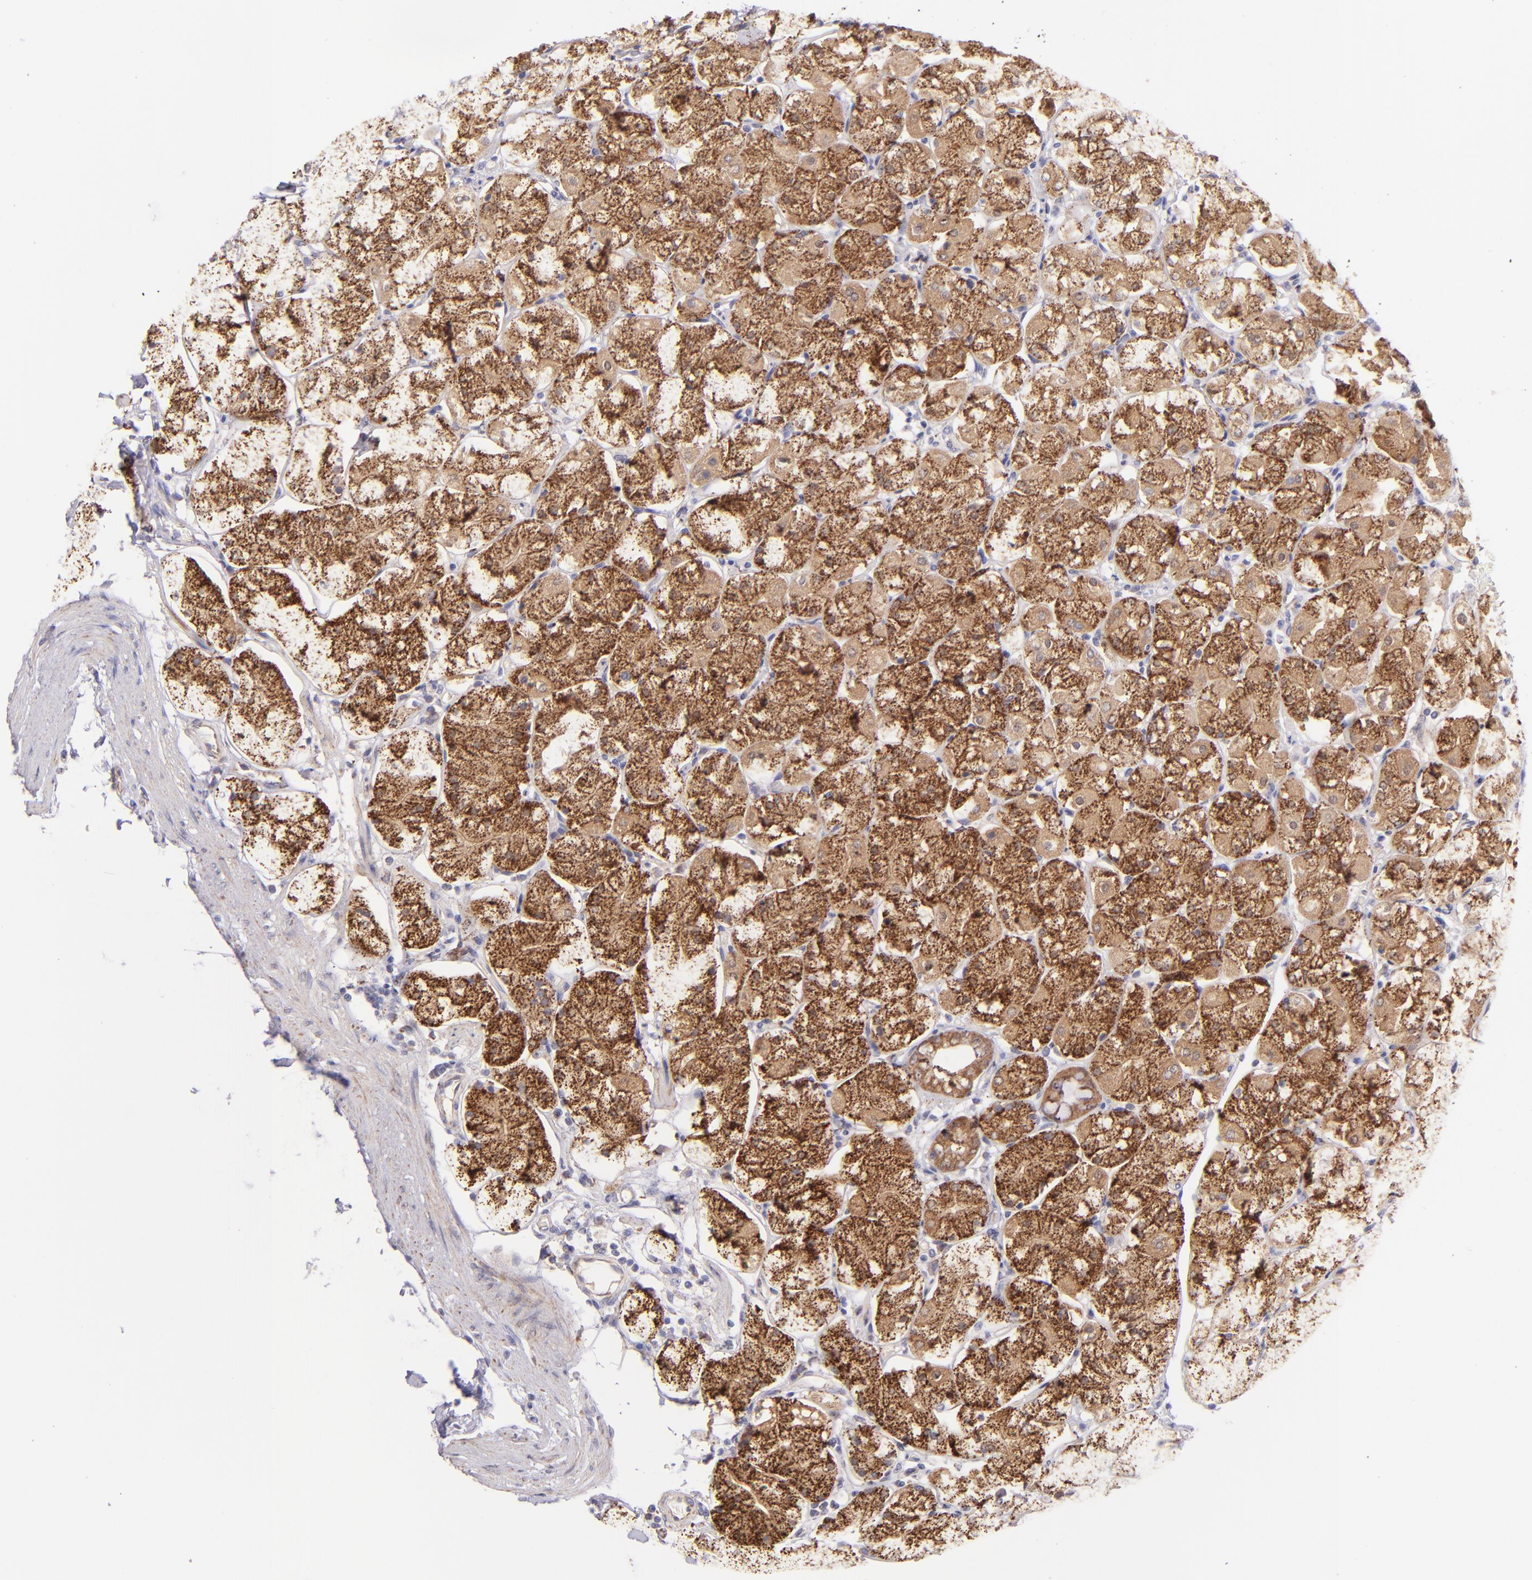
{"staining": {"intensity": "moderate", "quantity": ">75%", "location": "cytoplasmic/membranous"}, "tissue": "stomach", "cell_type": "Glandular cells", "image_type": "normal", "snomed": [{"axis": "morphology", "description": "Normal tissue, NOS"}, {"axis": "topography", "description": "Stomach, upper"}, {"axis": "topography", "description": "Stomach"}], "caption": "Protein staining shows moderate cytoplasmic/membranous positivity in approximately >75% of glandular cells in benign stomach.", "gene": "SH2D4A", "patient": {"sex": "male", "age": 76}}